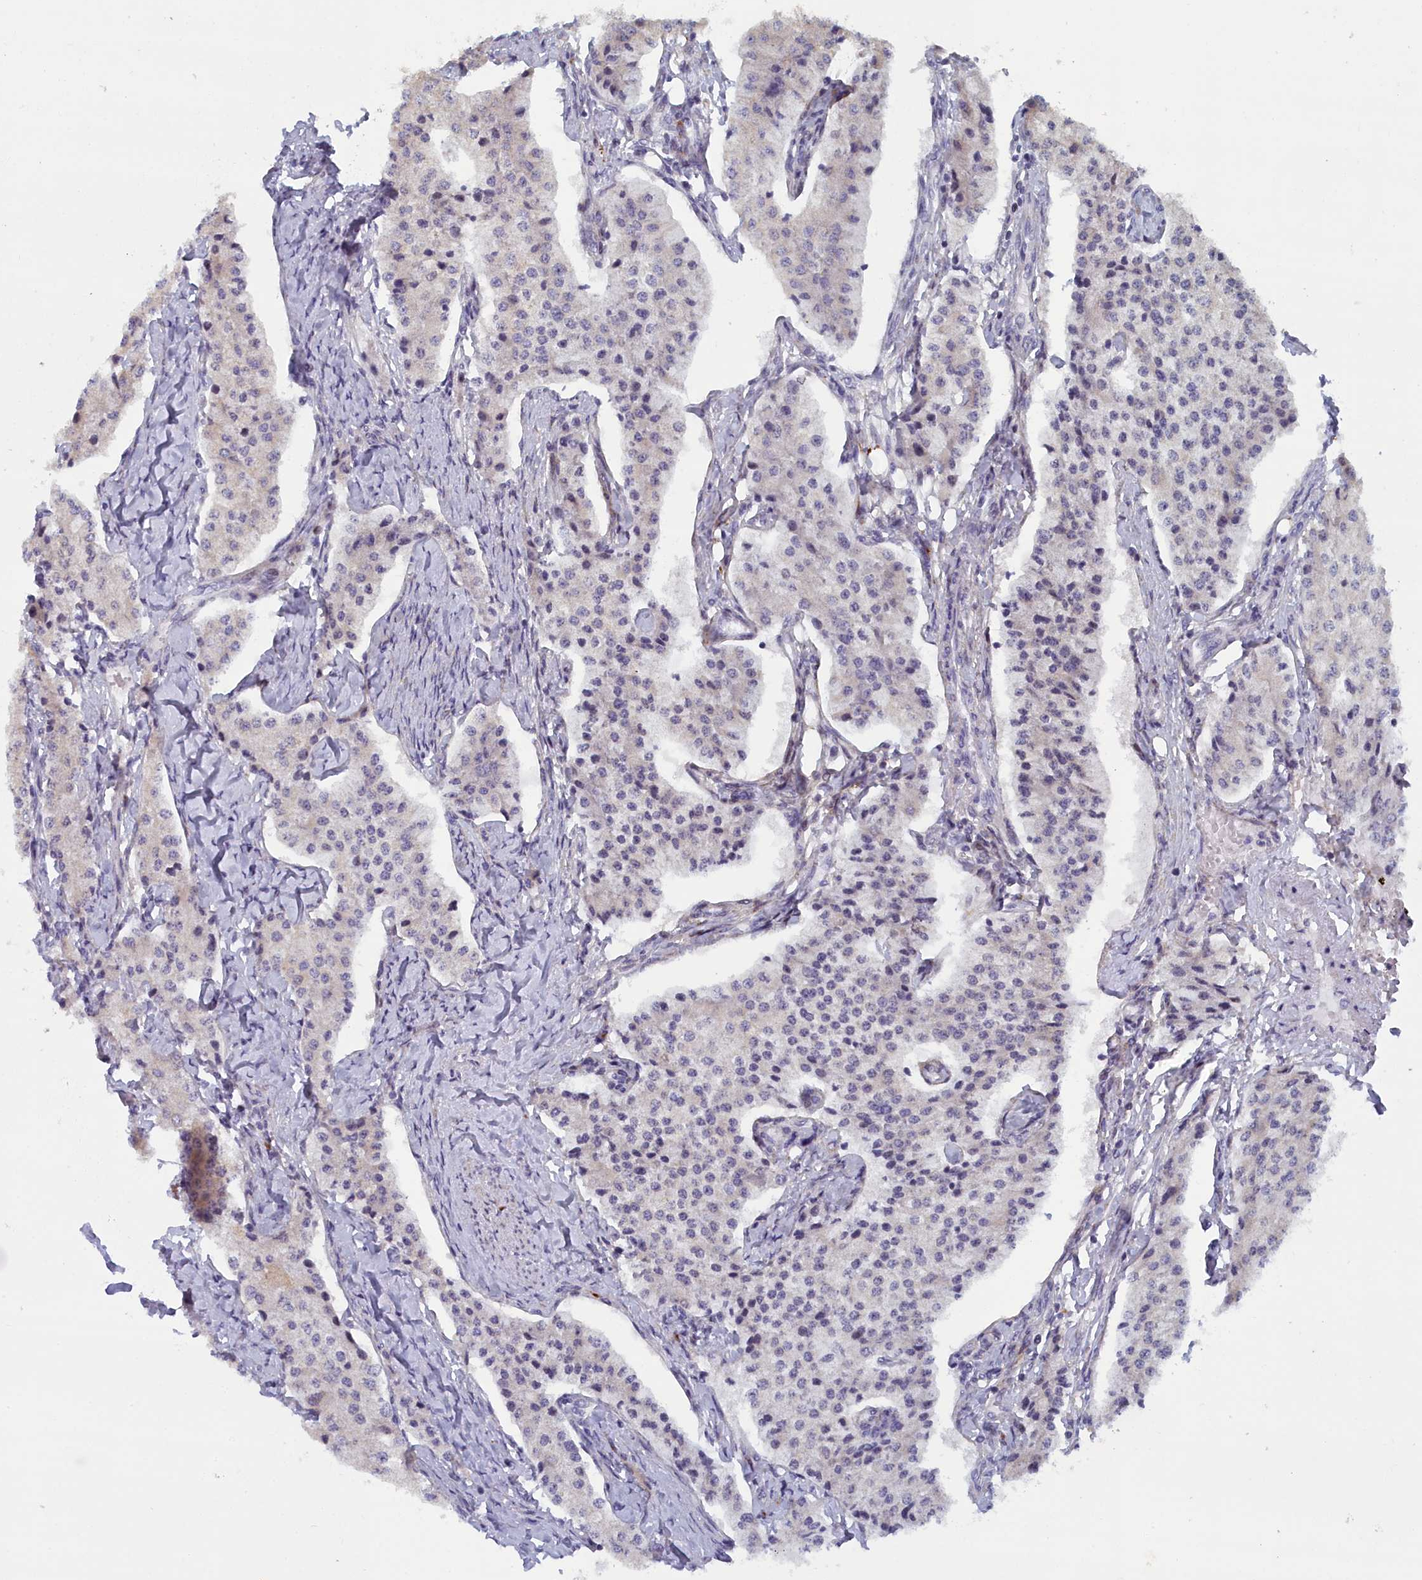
{"staining": {"intensity": "negative", "quantity": "none", "location": "none"}, "tissue": "carcinoid", "cell_type": "Tumor cells", "image_type": "cancer", "snomed": [{"axis": "morphology", "description": "Carcinoid, malignant, NOS"}, {"axis": "topography", "description": "Colon"}], "caption": "The histopathology image reveals no significant expression in tumor cells of carcinoid. The staining is performed using DAB (3,3'-diaminobenzidine) brown chromogen with nuclei counter-stained in using hematoxylin.", "gene": "B9D2", "patient": {"sex": "female", "age": 52}}